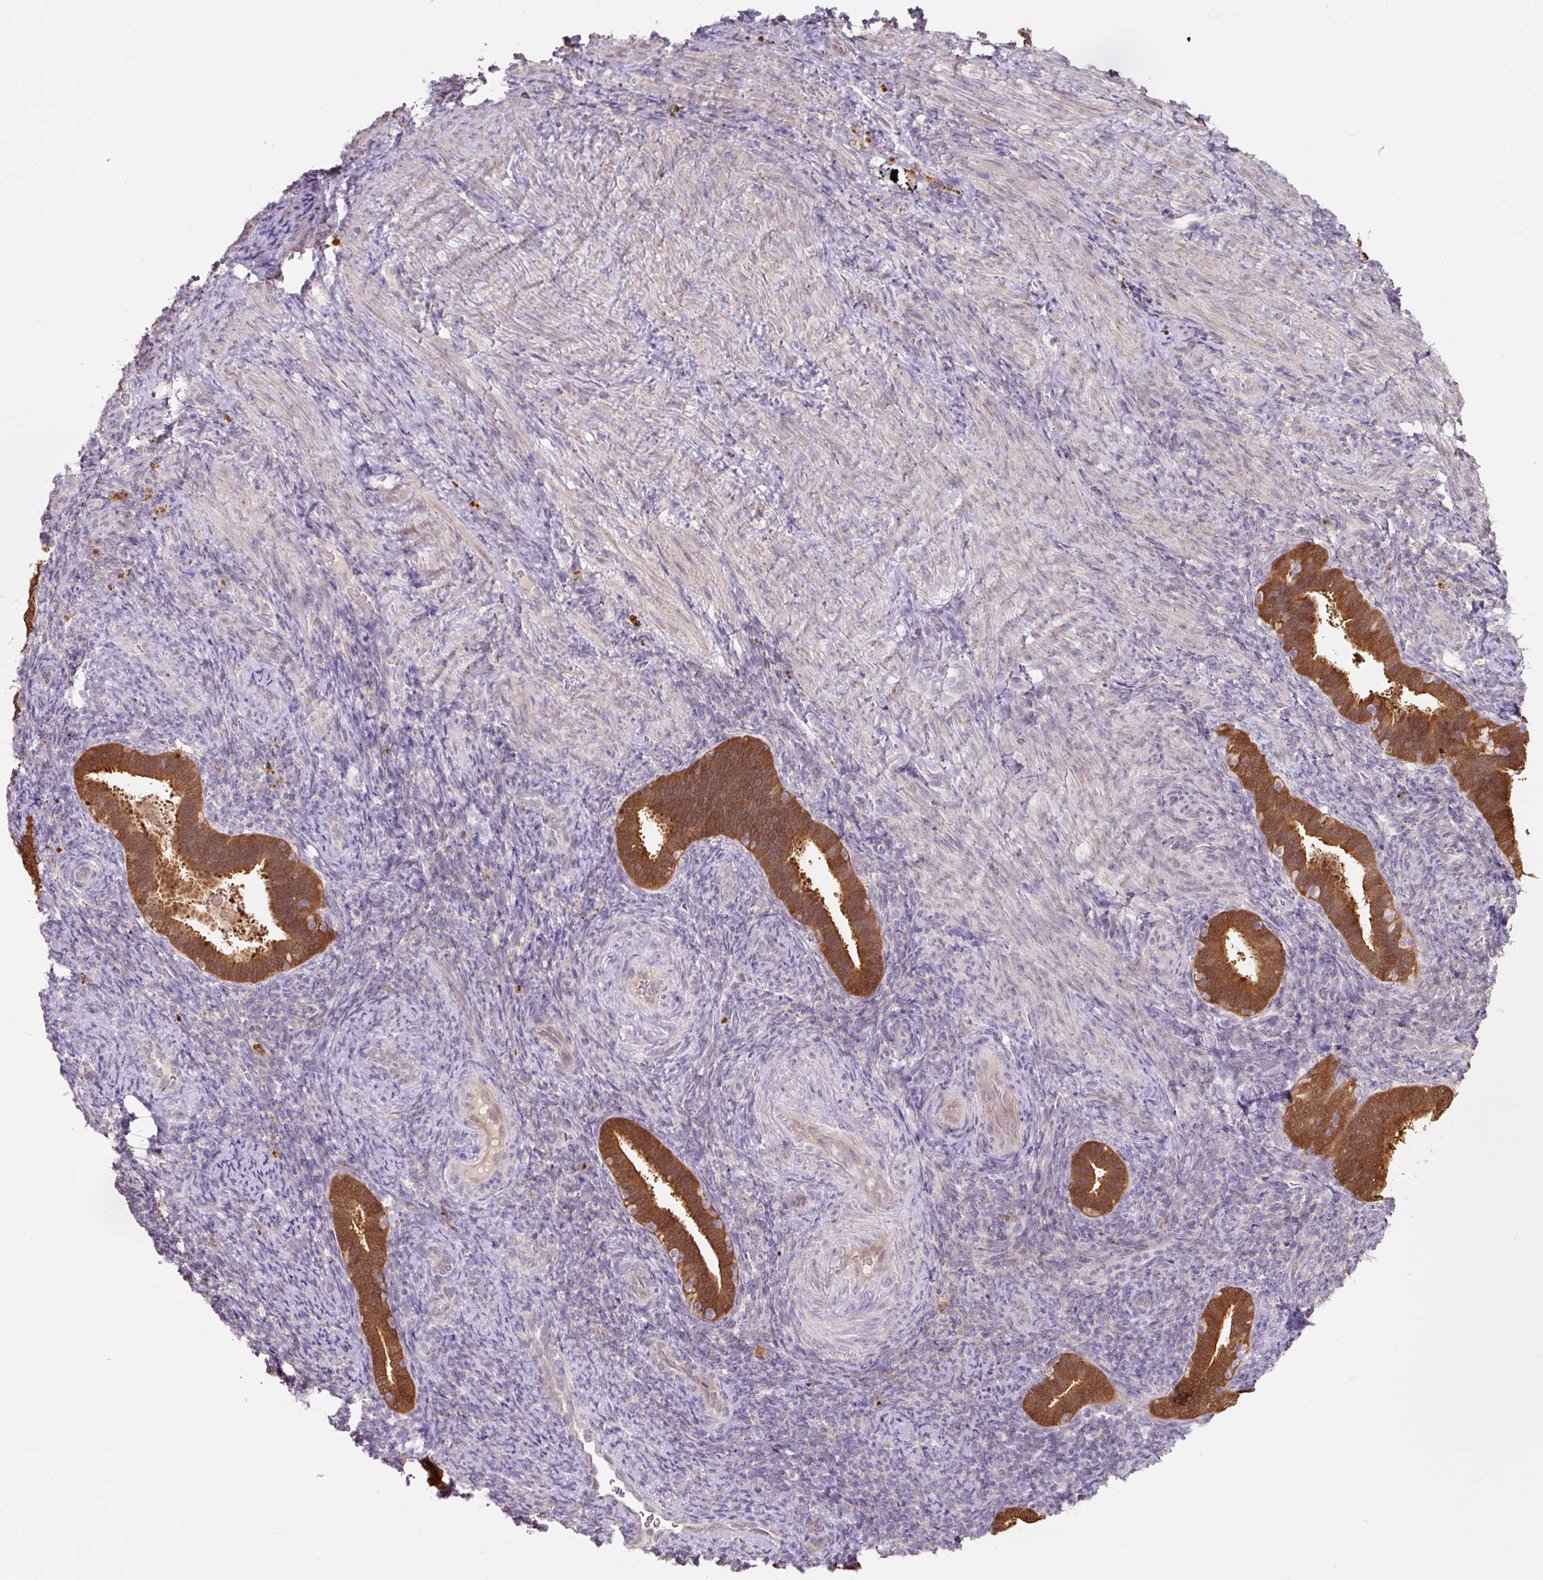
{"staining": {"intensity": "negative", "quantity": "none", "location": "none"}, "tissue": "endometrium", "cell_type": "Cells in endometrial stroma", "image_type": "normal", "snomed": [{"axis": "morphology", "description": "Normal tissue, NOS"}, {"axis": "topography", "description": "Endometrium"}], "caption": "Immunohistochemistry image of unremarkable endometrium: endometrium stained with DAB demonstrates no significant protein staining in cells in endometrial stroma. (DAB immunohistochemistry (IHC) visualized using brightfield microscopy, high magnification).", "gene": "ASRGL1", "patient": {"sex": "female", "age": 34}}